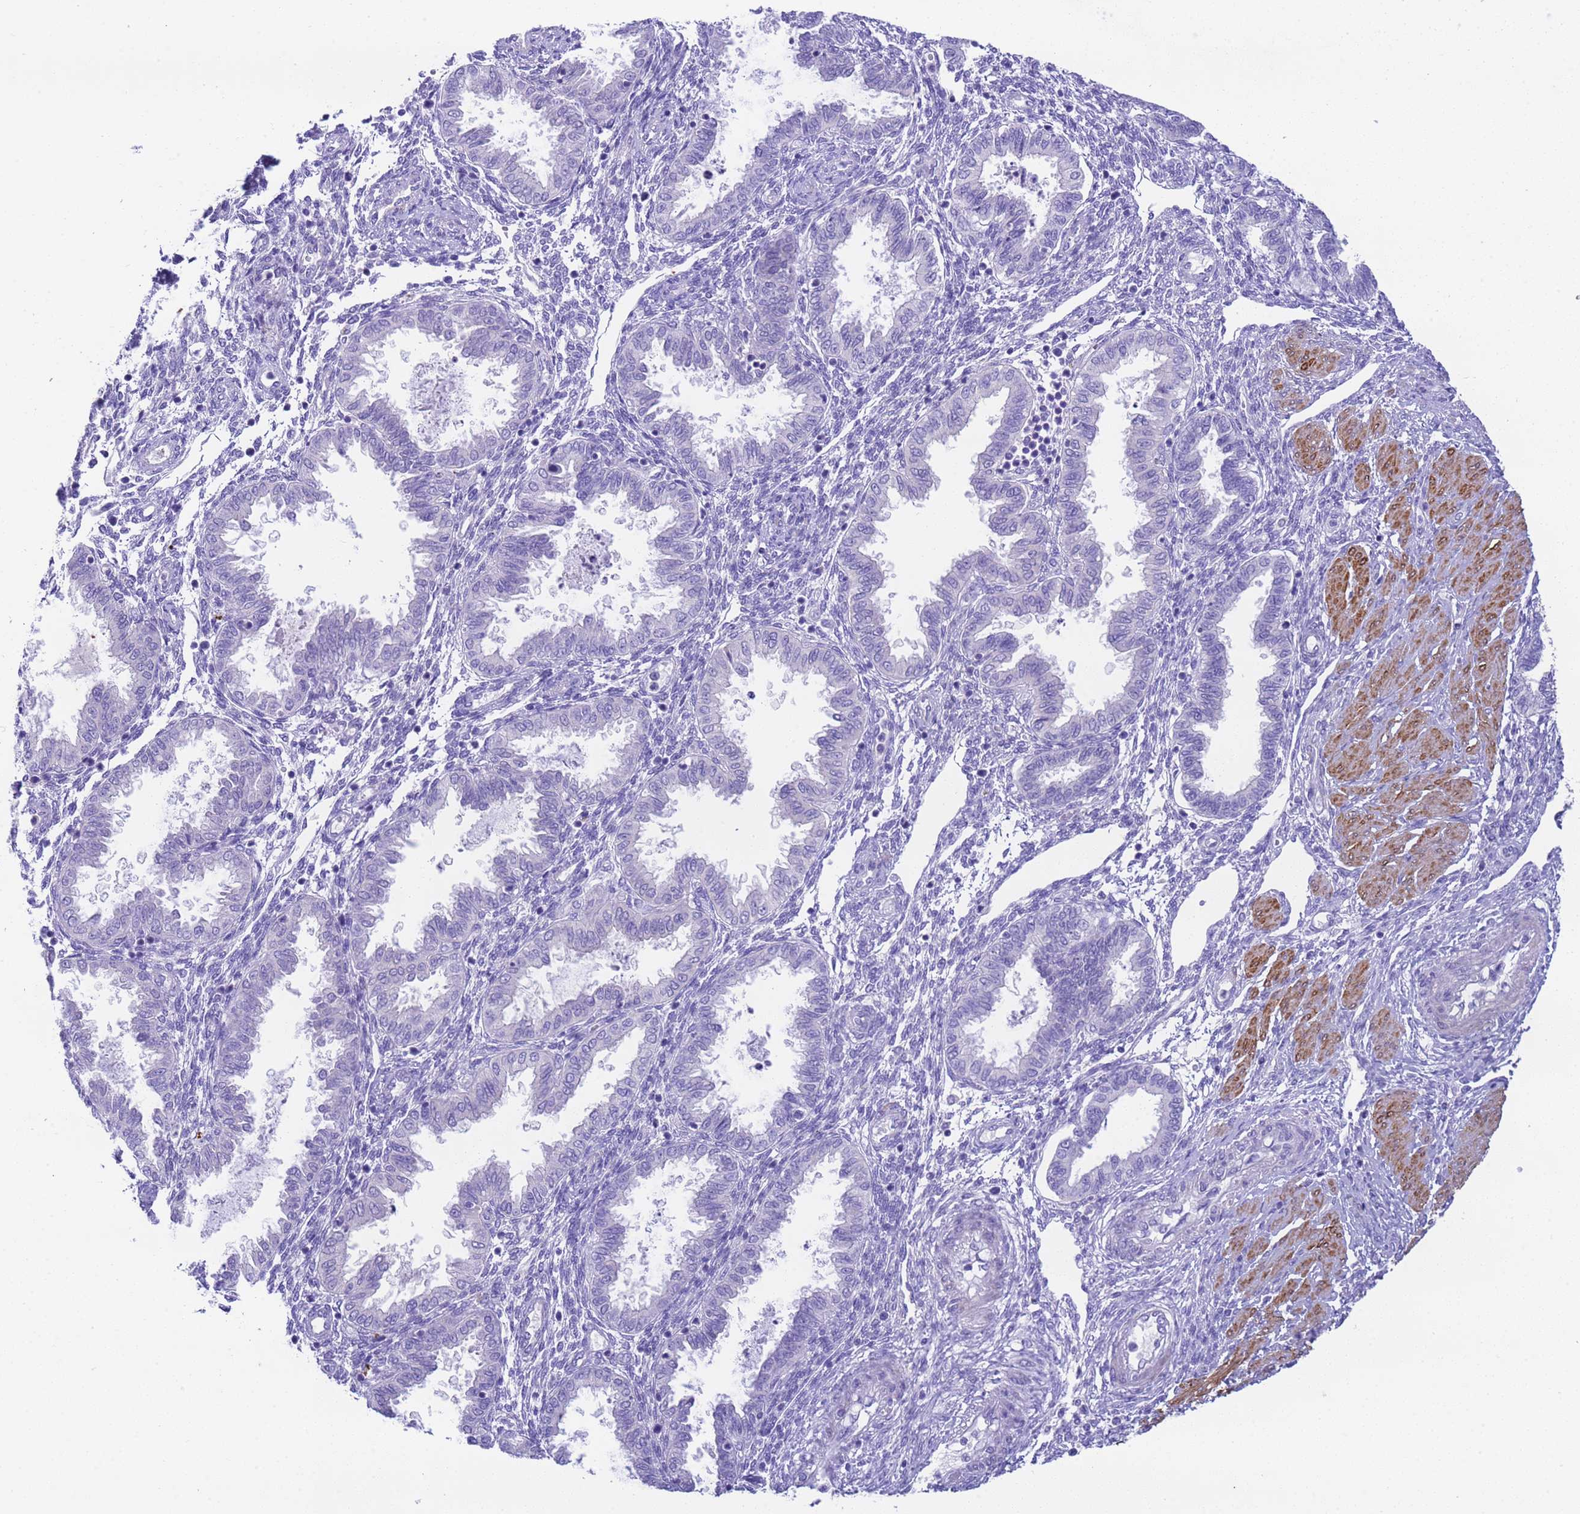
{"staining": {"intensity": "negative", "quantity": "none", "location": "none"}, "tissue": "endometrium", "cell_type": "Cells in endometrial stroma", "image_type": "normal", "snomed": [{"axis": "morphology", "description": "Normal tissue, NOS"}, {"axis": "topography", "description": "Endometrium"}], "caption": "The histopathology image demonstrates no staining of cells in endometrial stroma in normal endometrium. The staining was performed using DAB to visualize the protein expression in brown, while the nuclei were stained in blue with hematoxylin (Magnification: 20x).", "gene": "USP38", "patient": {"sex": "female", "age": 33}}